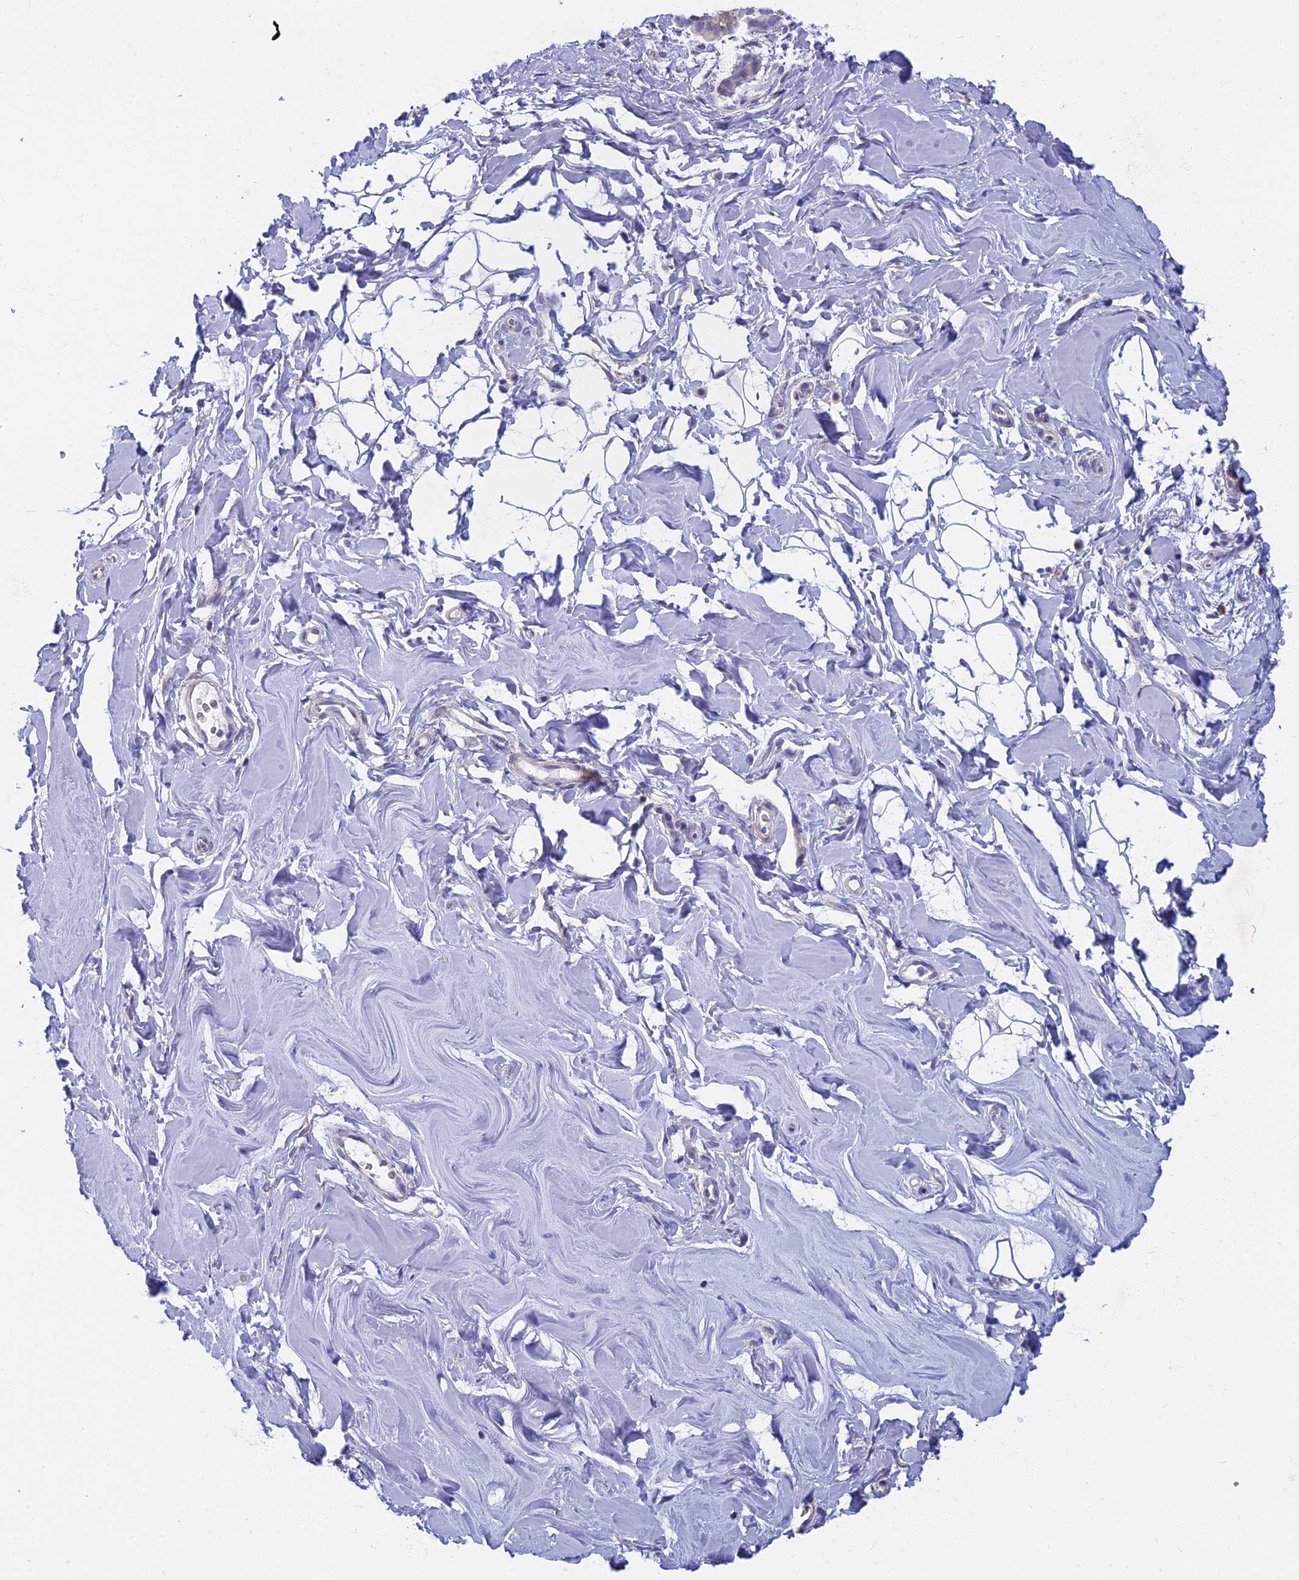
{"staining": {"intensity": "negative", "quantity": "none", "location": "none"}, "tissue": "adipose tissue", "cell_type": "Adipocytes", "image_type": "normal", "snomed": [{"axis": "morphology", "description": "Normal tissue, NOS"}, {"axis": "topography", "description": "Breast"}], "caption": "Adipose tissue stained for a protein using immunohistochemistry (IHC) reveals no staining adipocytes.", "gene": "DDX51", "patient": {"sex": "female", "age": 26}}